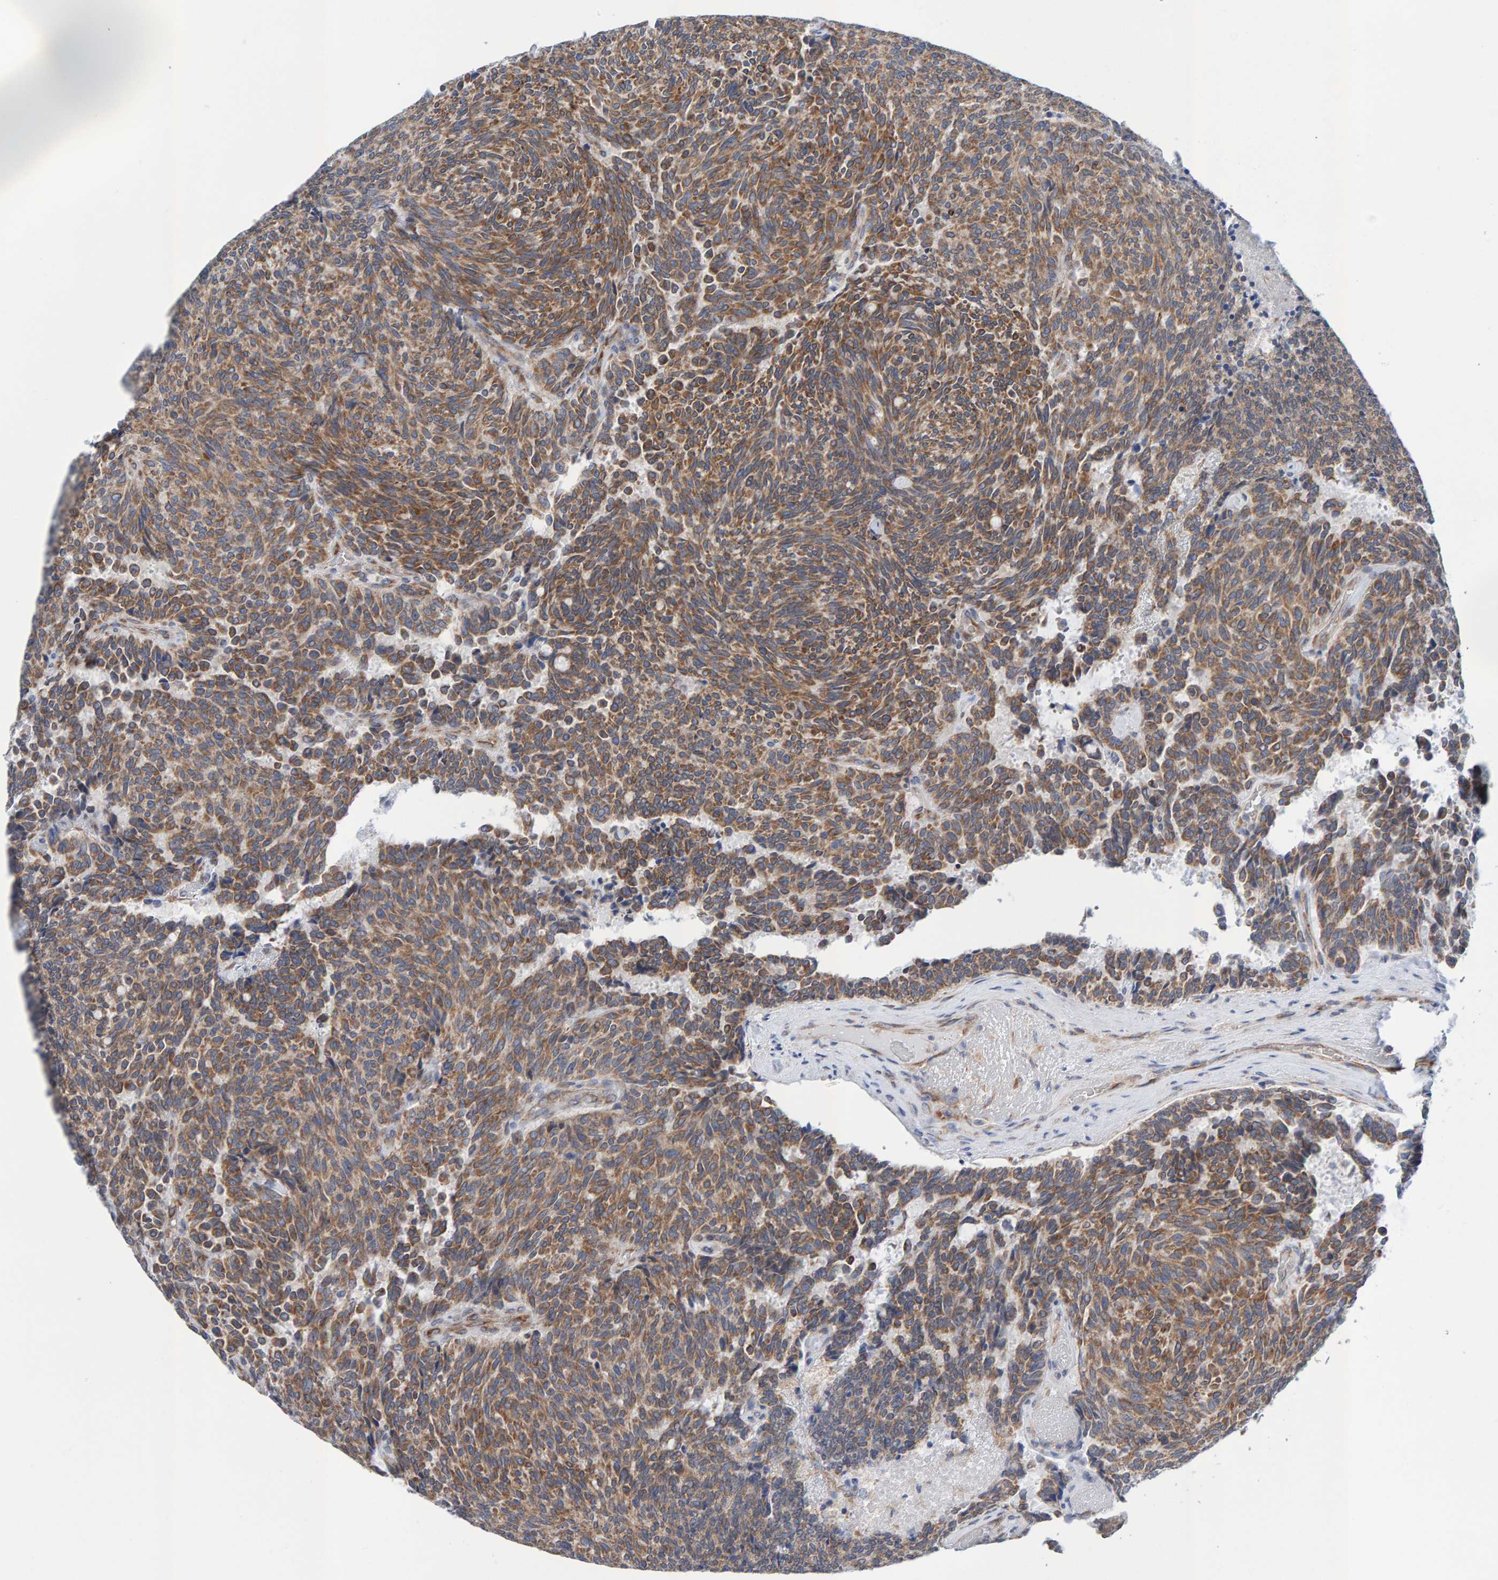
{"staining": {"intensity": "moderate", "quantity": ">75%", "location": "cytoplasmic/membranous"}, "tissue": "carcinoid", "cell_type": "Tumor cells", "image_type": "cancer", "snomed": [{"axis": "morphology", "description": "Carcinoid, malignant, NOS"}, {"axis": "topography", "description": "Pancreas"}], "caption": "Protein expression analysis of malignant carcinoid demonstrates moderate cytoplasmic/membranous expression in about >75% of tumor cells.", "gene": "CDK5RAP3", "patient": {"sex": "female", "age": 54}}